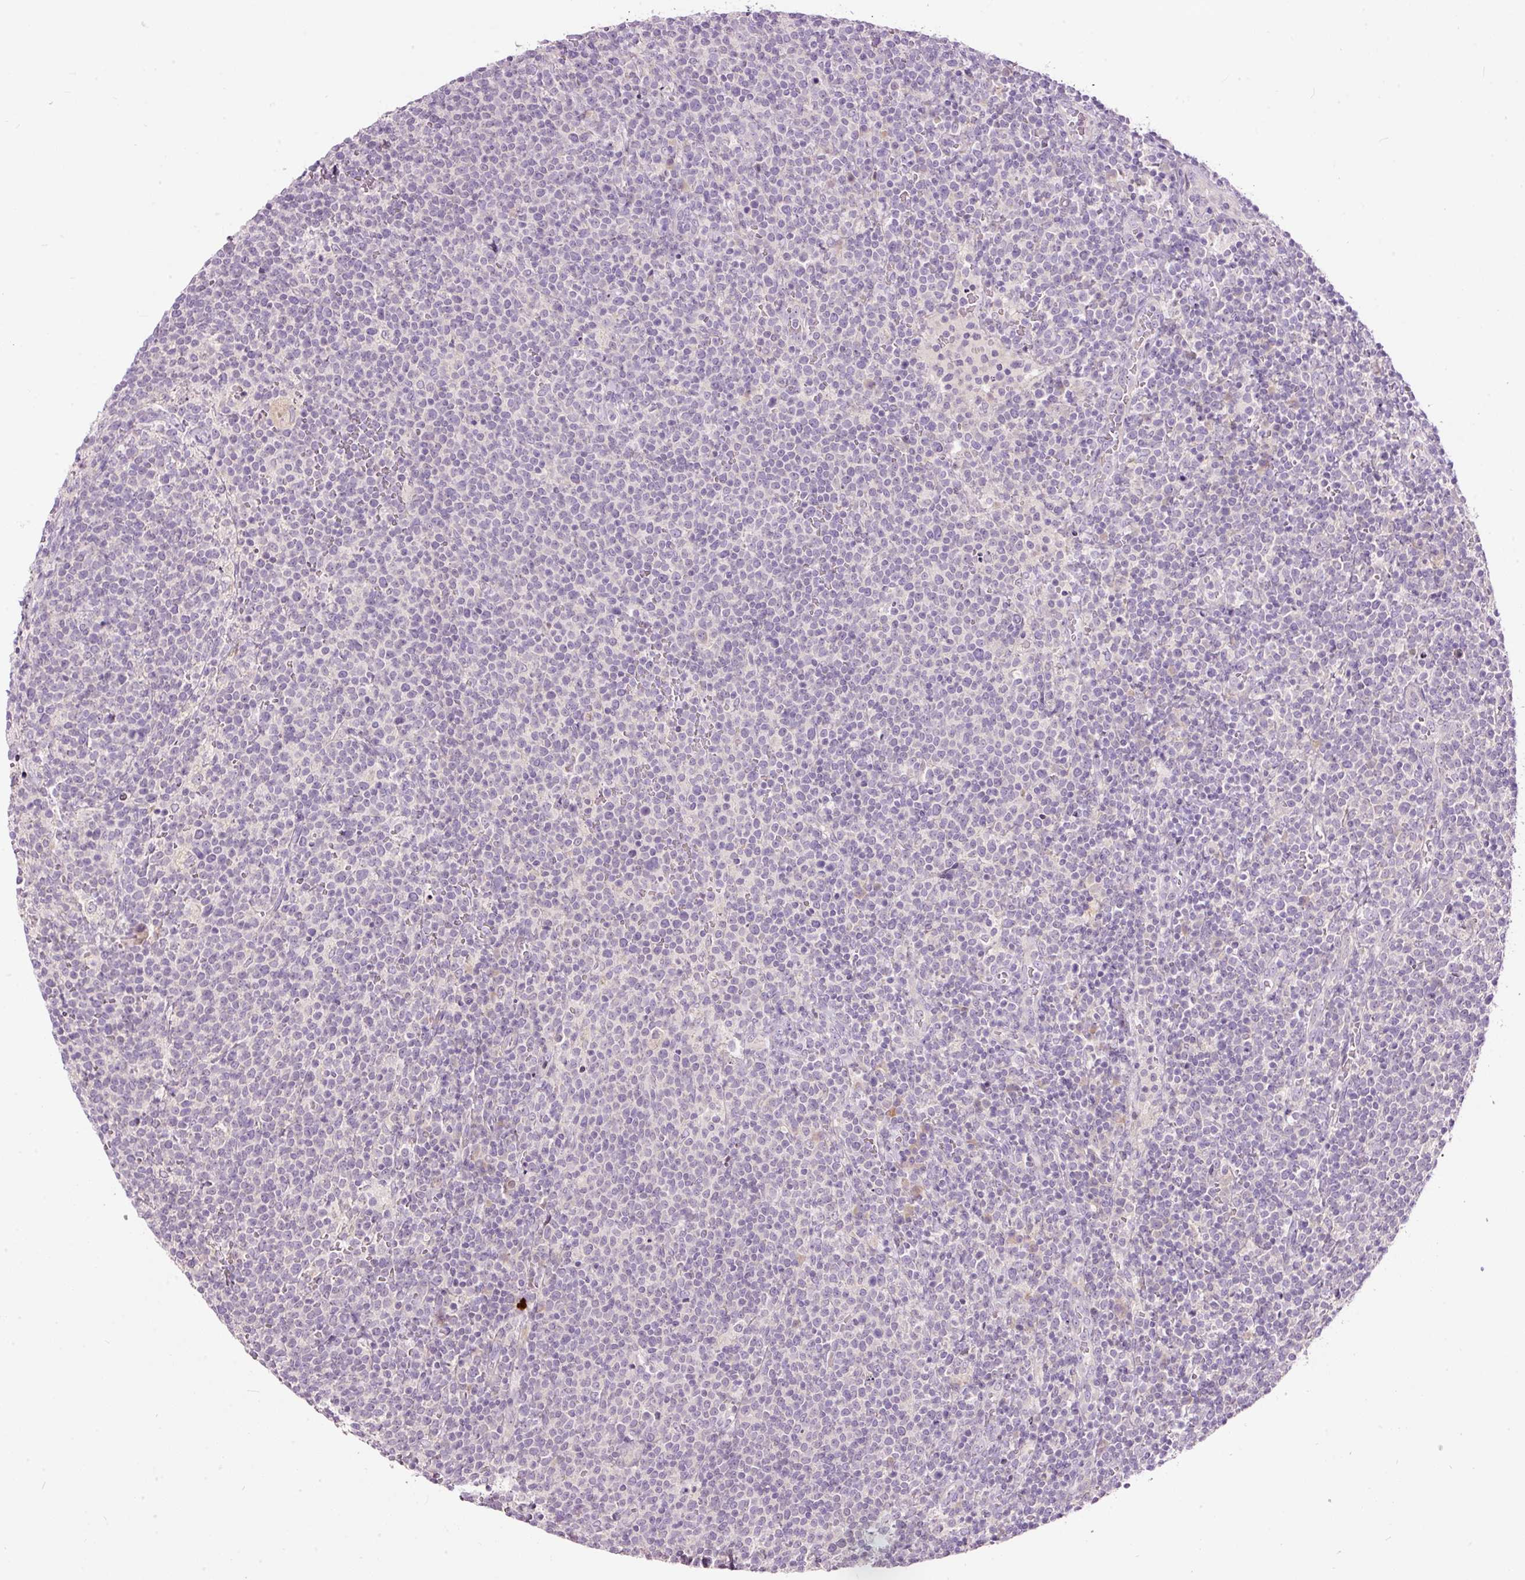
{"staining": {"intensity": "negative", "quantity": "none", "location": "none"}, "tissue": "lymphoma", "cell_type": "Tumor cells", "image_type": "cancer", "snomed": [{"axis": "morphology", "description": "Malignant lymphoma, non-Hodgkin's type, High grade"}, {"axis": "topography", "description": "Lymph node"}], "caption": "Immunohistochemical staining of human lymphoma displays no significant staining in tumor cells.", "gene": "RSPO2", "patient": {"sex": "male", "age": 61}}